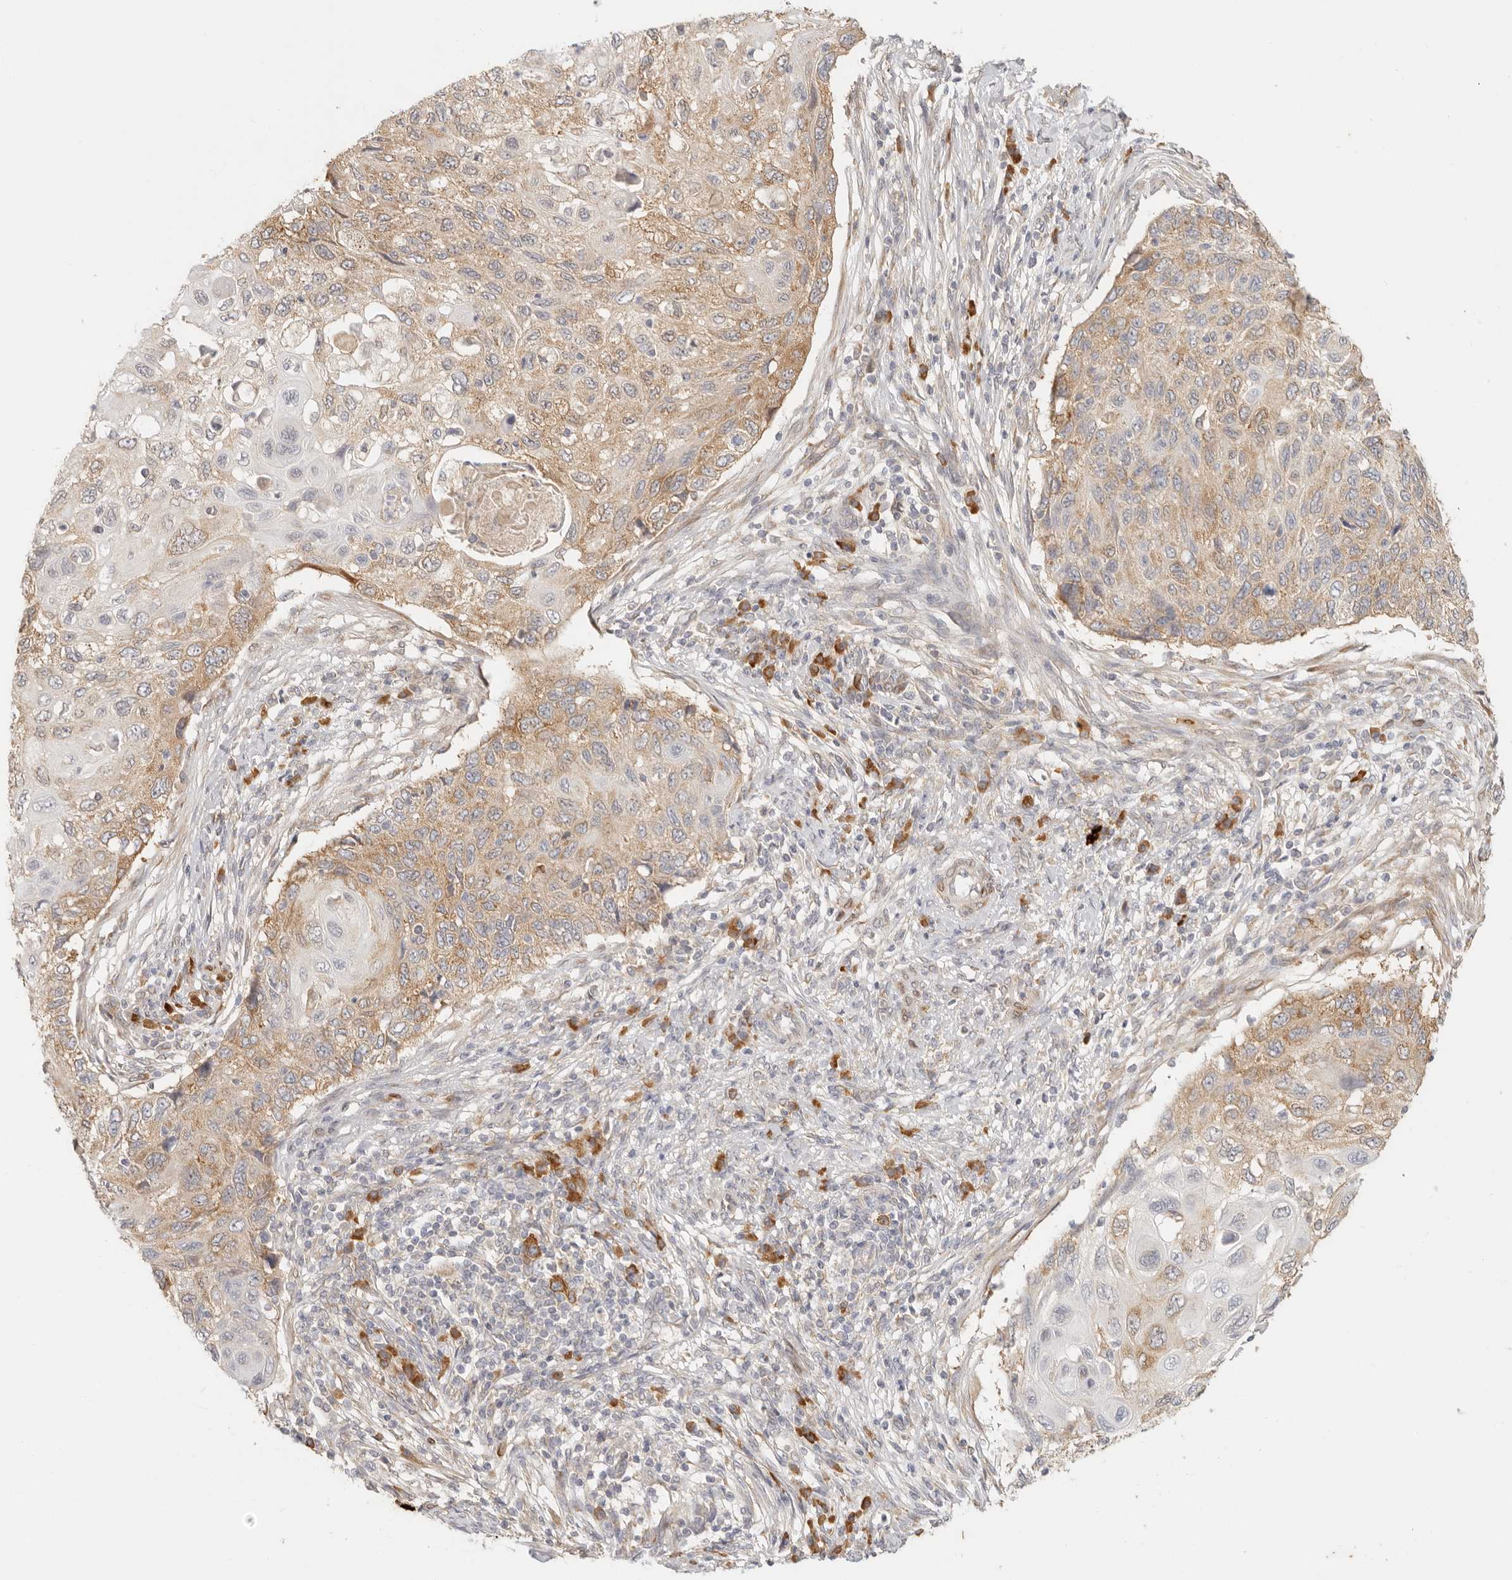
{"staining": {"intensity": "moderate", "quantity": "25%-75%", "location": "cytoplasmic/membranous"}, "tissue": "cervical cancer", "cell_type": "Tumor cells", "image_type": "cancer", "snomed": [{"axis": "morphology", "description": "Squamous cell carcinoma, NOS"}, {"axis": "topography", "description": "Cervix"}], "caption": "High-magnification brightfield microscopy of cervical cancer (squamous cell carcinoma) stained with DAB (3,3'-diaminobenzidine) (brown) and counterstained with hematoxylin (blue). tumor cells exhibit moderate cytoplasmic/membranous expression is seen in approximately25%-75% of cells. (IHC, brightfield microscopy, high magnification).", "gene": "PABPC4", "patient": {"sex": "female", "age": 70}}